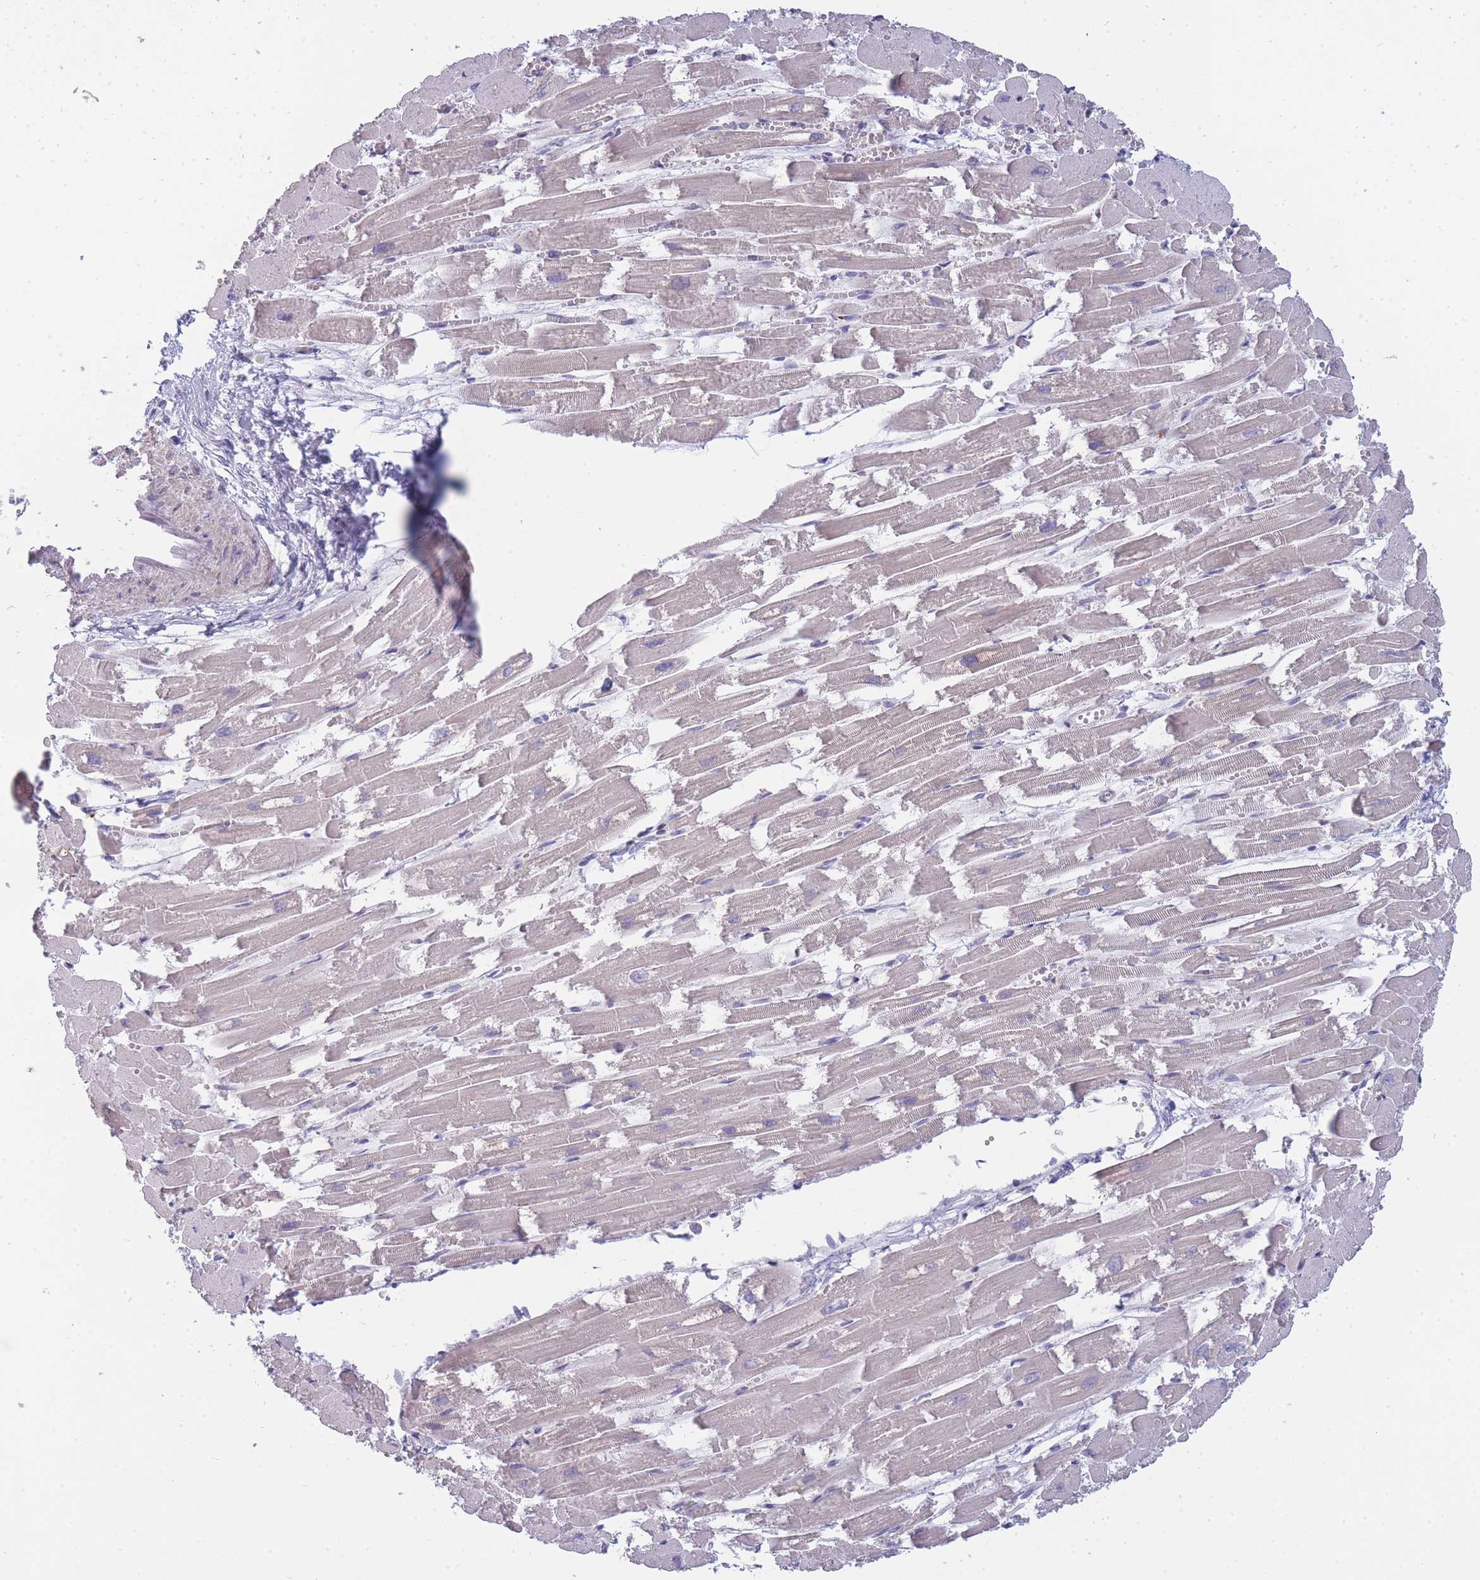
{"staining": {"intensity": "weak", "quantity": "25%-75%", "location": "cytoplasmic/membranous"}, "tissue": "heart muscle", "cell_type": "Cardiomyocytes", "image_type": "normal", "snomed": [{"axis": "morphology", "description": "Normal tissue, NOS"}, {"axis": "topography", "description": "Heart"}], "caption": "Heart muscle was stained to show a protein in brown. There is low levels of weak cytoplasmic/membranous staining in about 25%-75% of cardiomyocytes. The staining was performed using DAB (3,3'-diaminobenzidine), with brown indicating positive protein expression. Nuclei are stained blue with hematoxylin.", "gene": "TRIM61", "patient": {"sex": "male", "age": 54}}